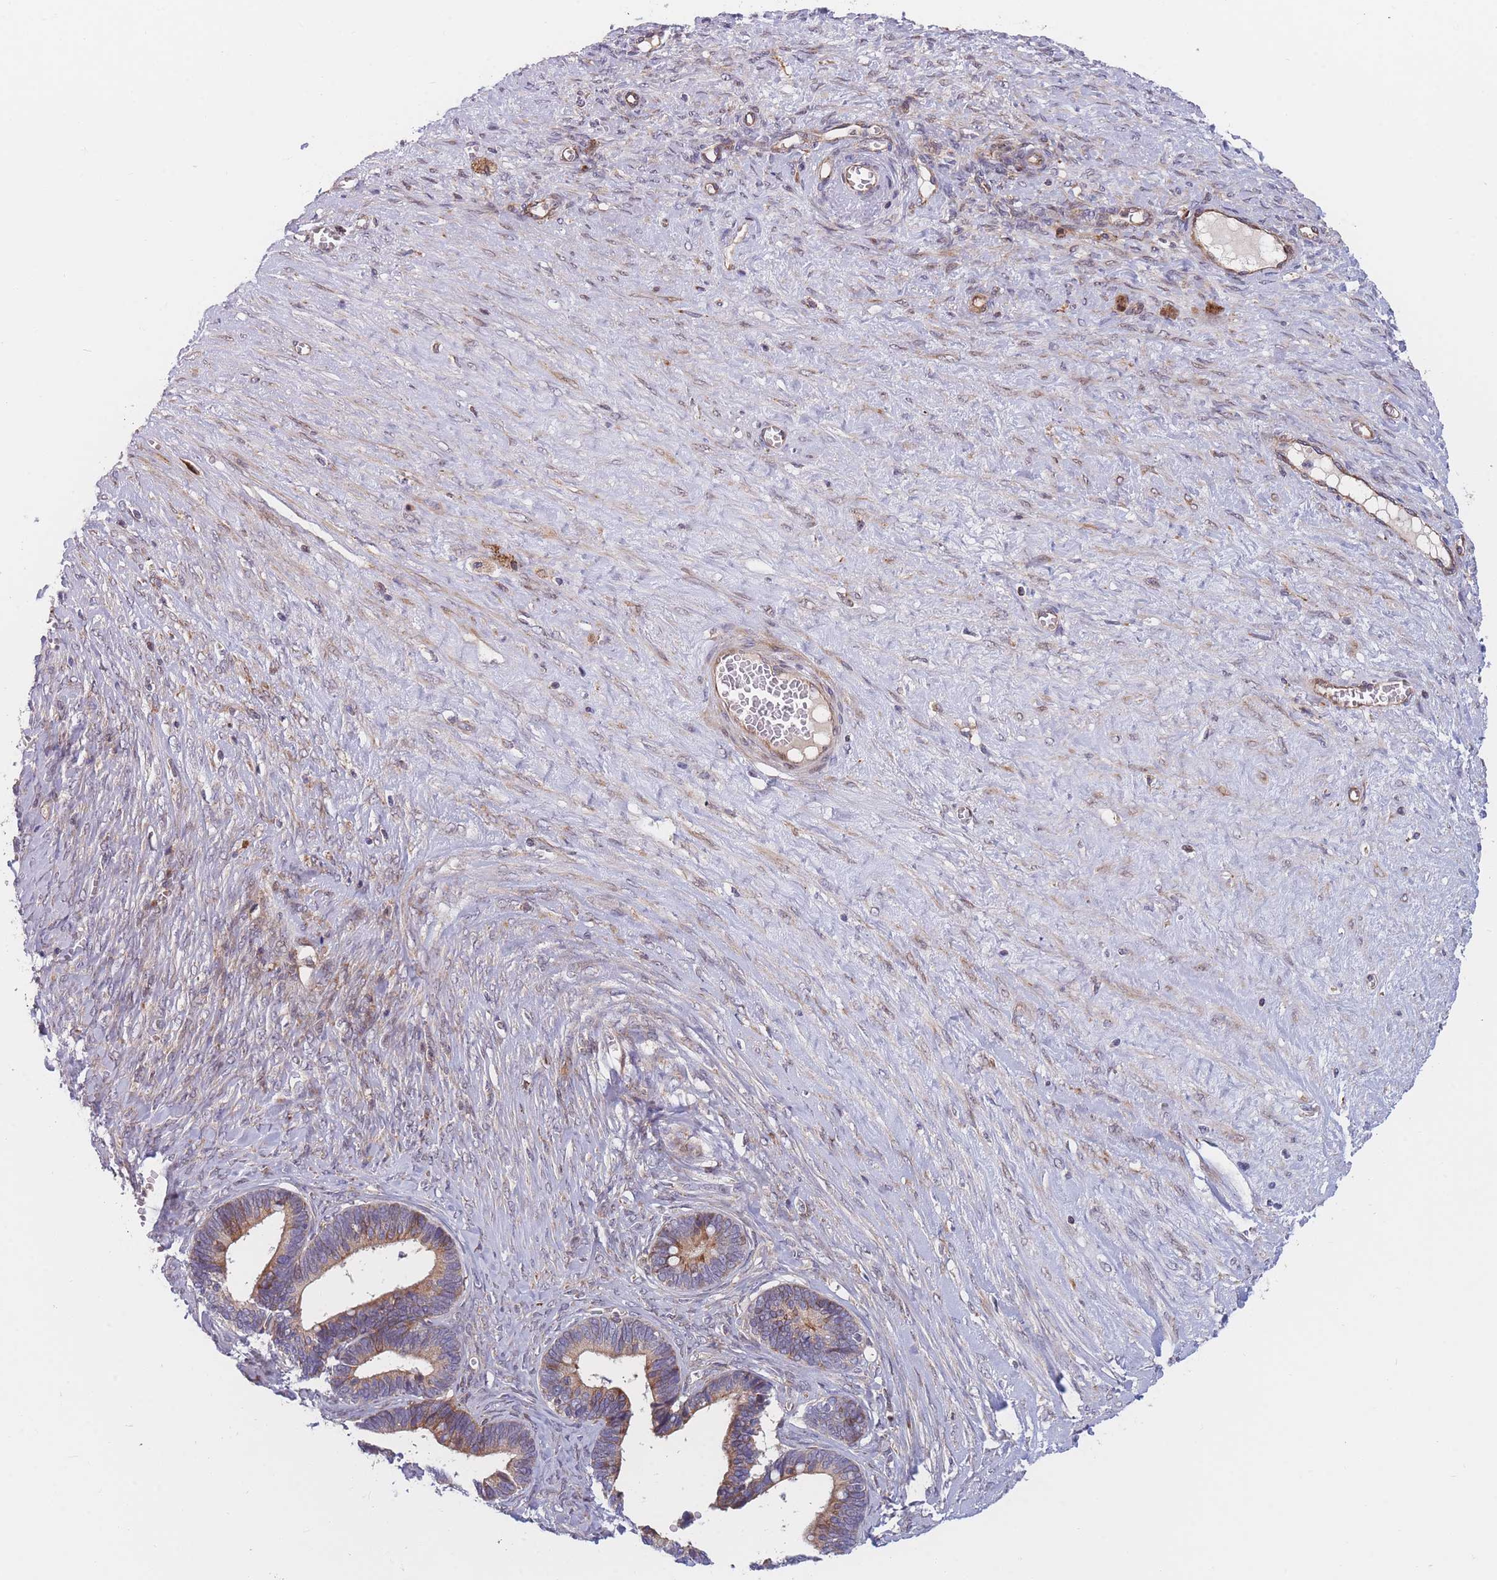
{"staining": {"intensity": "weak", "quantity": ">75%", "location": "cytoplasmic/membranous"}, "tissue": "ovarian cancer", "cell_type": "Tumor cells", "image_type": "cancer", "snomed": [{"axis": "morphology", "description": "Cystadenocarcinoma, serous, NOS"}, {"axis": "topography", "description": "Ovary"}], "caption": "Immunohistochemical staining of ovarian serous cystadenocarcinoma shows low levels of weak cytoplasmic/membranous staining in about >75% of tumor cells. (DAB IHC with brightfield microscopy, high magnification).", "gene": "TMEM131L", "patient": {"sex": "female", "age": 56}}